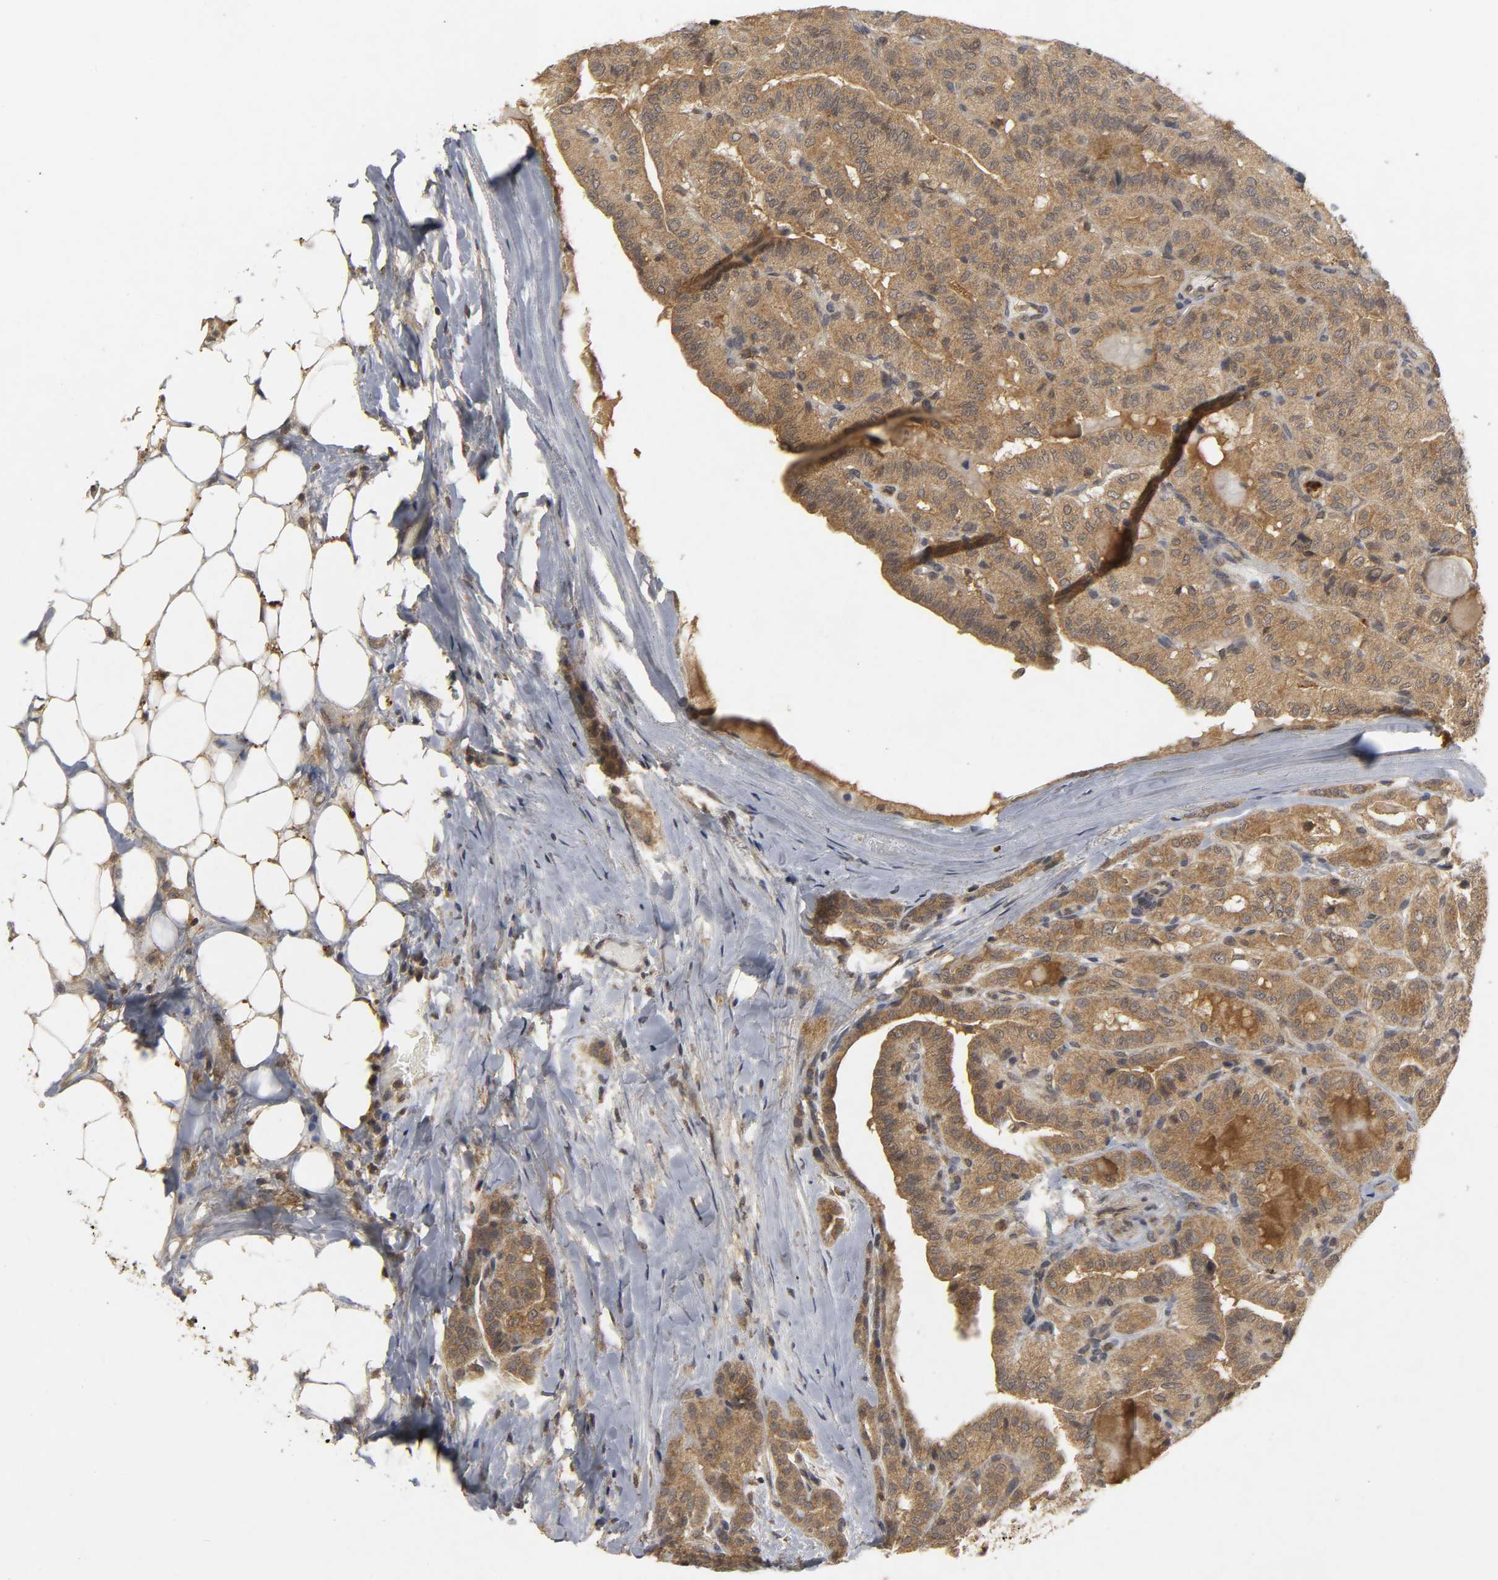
{"staining": {"intensity": "moderate", "quantity": ">75%", "location": "cytoplasmic/membranous"}, "tissue": "thyroid cancer", "cell_type": "Tumor cells", "image_type": "cancer", "snomed": [{"axis": "morphology", "description": "Papillary adenocarcinoma, NOS"}, {"axis": "topography", "description": "Thyroid gland"}], "caption": "Immunohistochemistry (DAB (3,3'-diaminobenzidine)) staining of human thyroid papillary adenocarcinoma displays moderate cytoplasmic/membranous protein positivity in approximately >75% of tumor cells.", "gene": "TRAF6", "patient": {"sex": "male", "age": 77}}